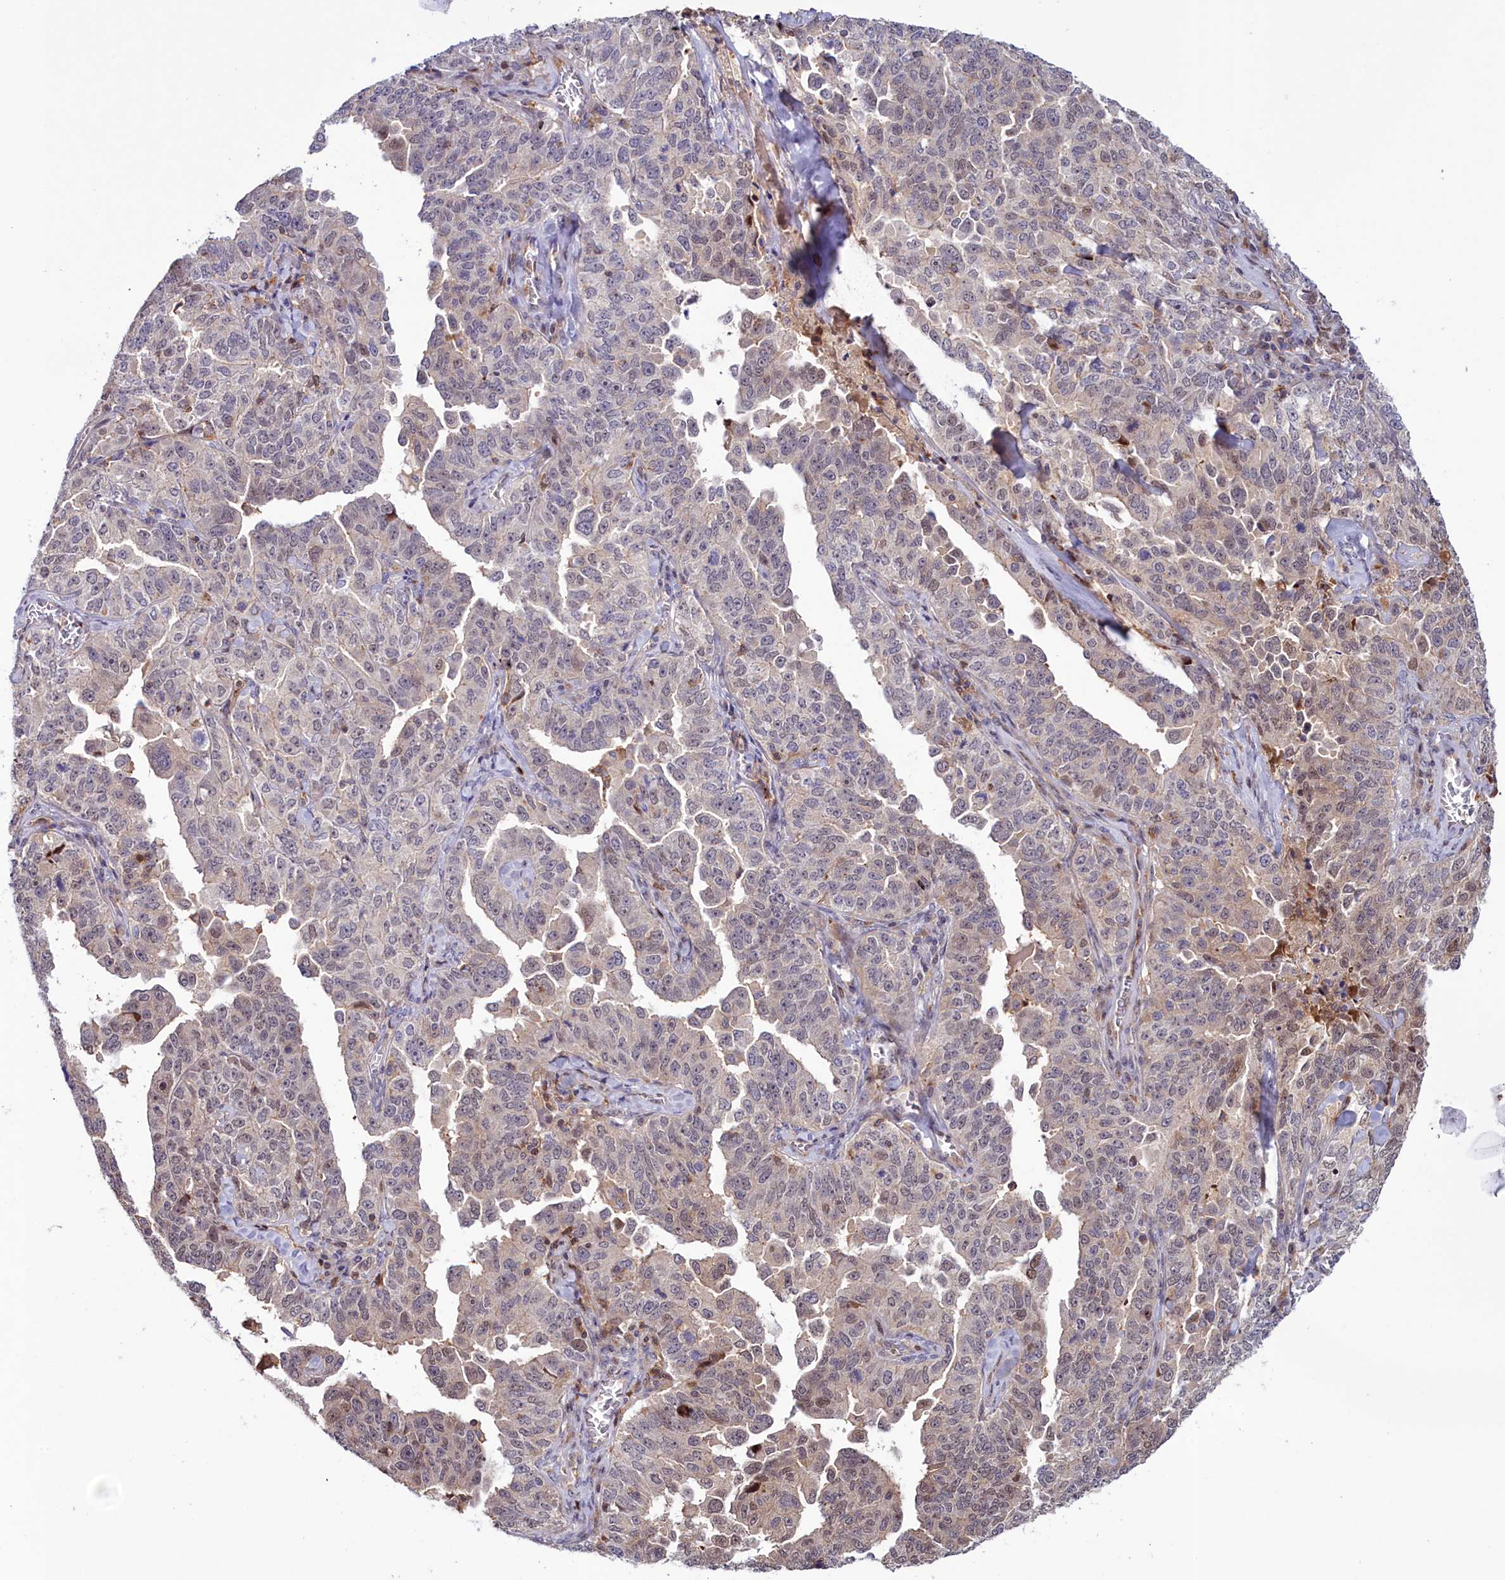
{"staining": {"intensity": "negative", "quantity": "none", "location": "none"}, "tissue": "ovarian cancer", "cell_type": "Tumor cells", "image_type": "cancer", "snomed": [{"axis": "morphology", "description": "Carcinoma, endometroid"}, {"axis": "topography", "description": "Ovary"}], "caption": "Tumor cells show no significant protein expression in endometroid carcinoma (ovarian).", "gene": "NEURL4", "patient": {"sex": "female", "age": 62}}